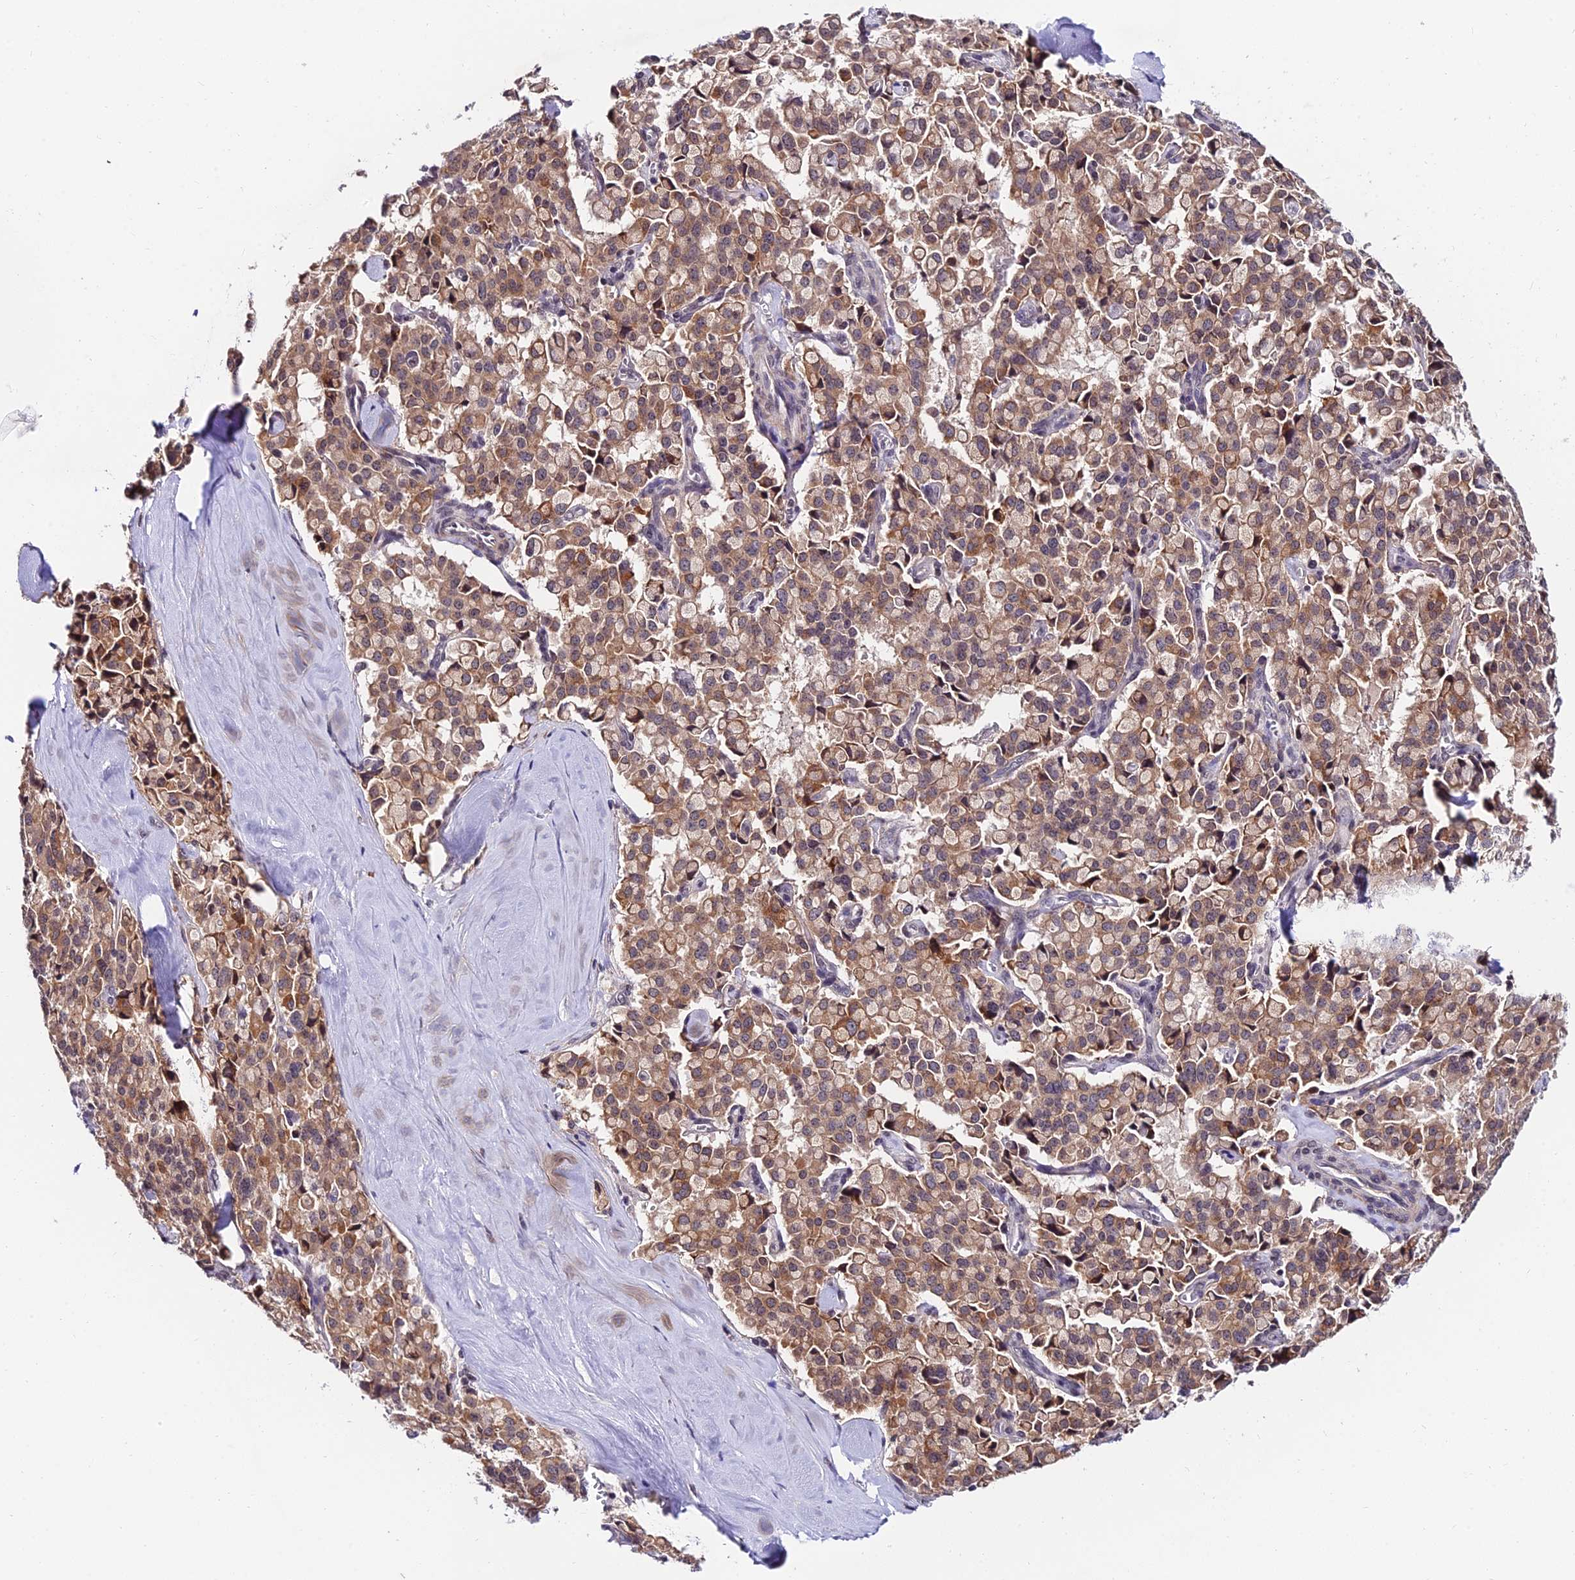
{"staining": {"intensity": "moderate", "quantity": ">75%", "location": "cytoplasmic/membranous"}, "tissue": "pancreatic cancer", "cell_type": "Tumor cells", "image_type": "cancer", "snomed": [{"axis": "morphology", "description": "Adenocarcinoma, NOS"}, {"axis": "topography", "description": "Pancreas"}], "caption": "DAB (3,3'-diaminobenzidine) immunohistochemical staining of human pancreatic cancer exhibits moderate cytoplasmic/membranous protein expression in about >75% of tumor cells. (brown staining indicates protein expression, while blue staining denotes nuclei).", "gene": "CDNF", "patient": {"sex": "male", "age": 65}}